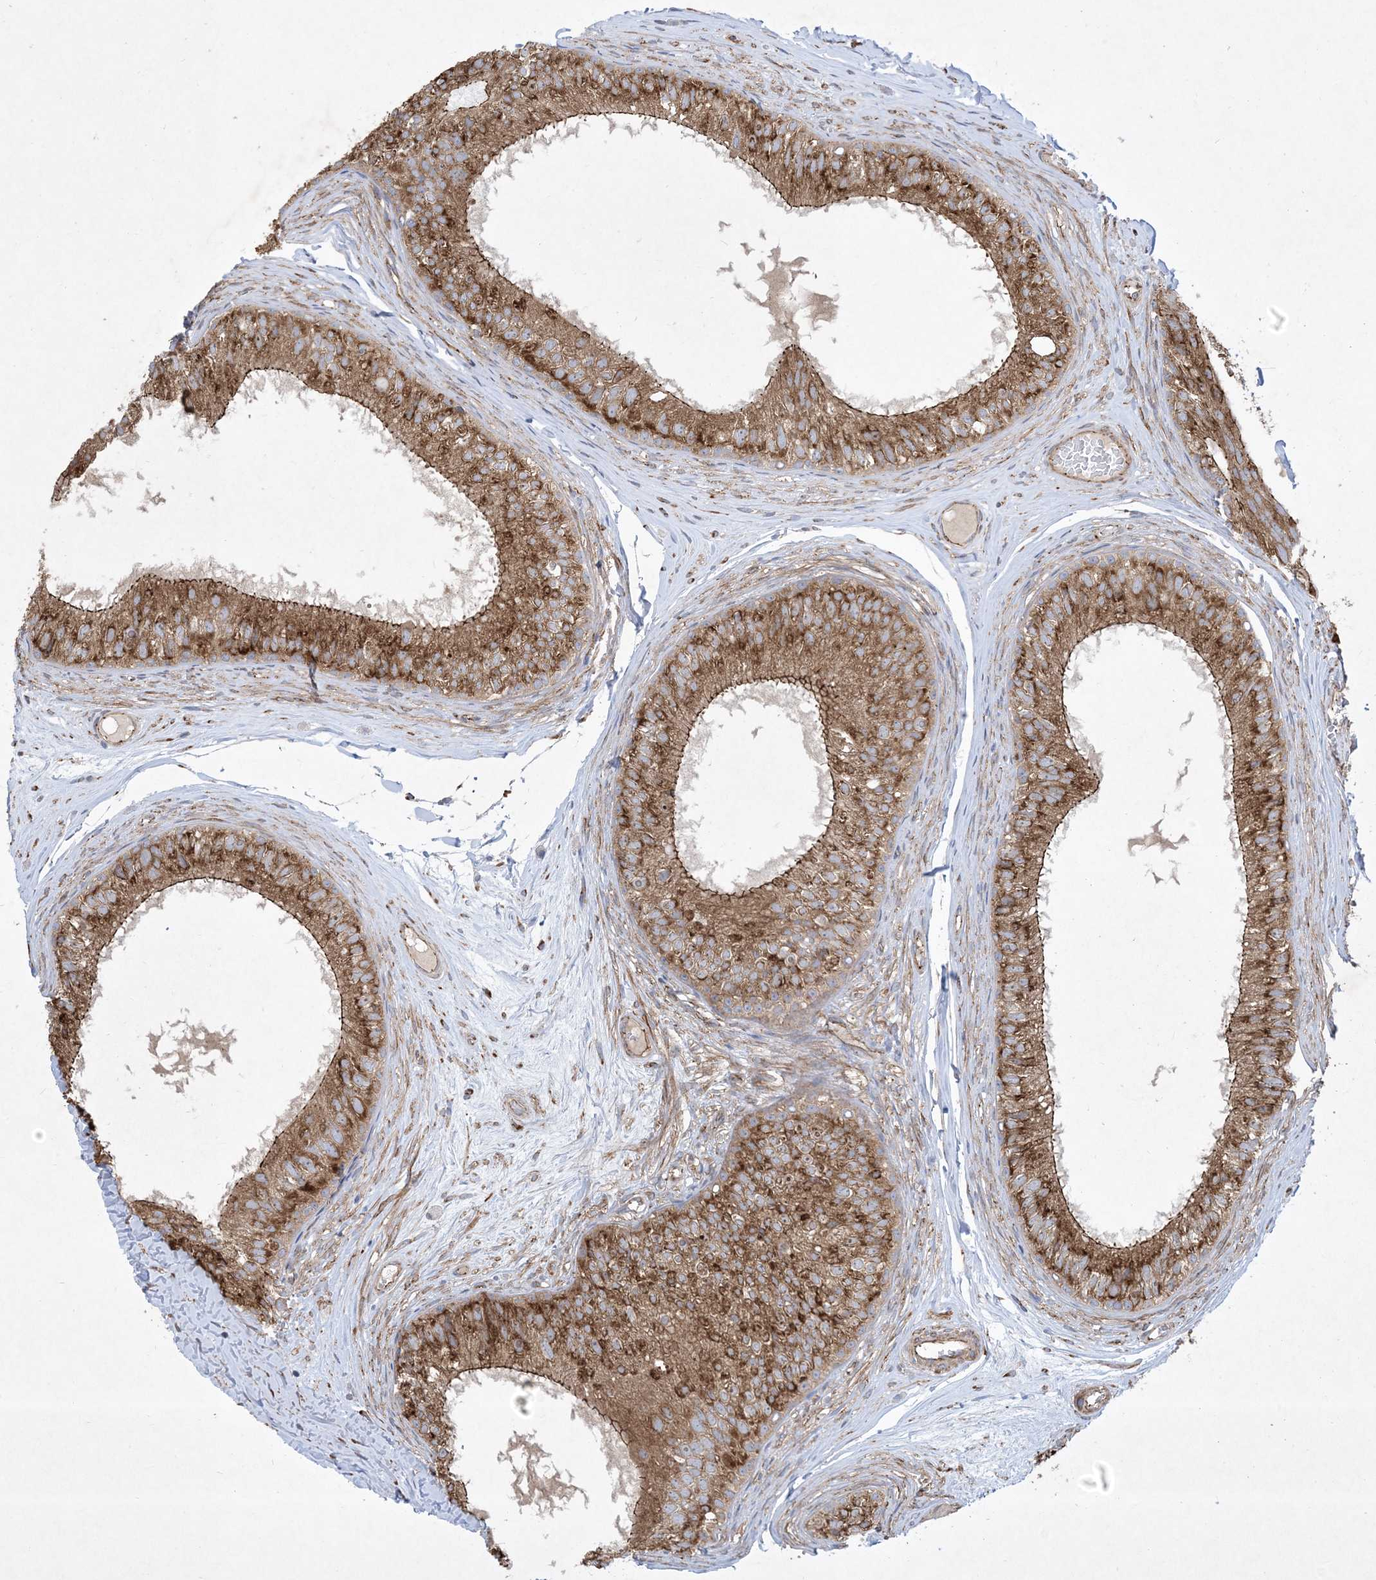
{"staining": {"intensity": "moderate", "quantity": ">75%", "location": "cytoplasmic/membranous"}, "tissue": "epididymis", "cell_type": "Glandular cells", "image_type": "normal", "snomed": [{"axis": "morphology", "description": "Normal tissue, NOS"}, {"axis": "morphology", "description": "Seminoma in situ"}, {"axis": "topography", "description": "Testis"}, {"axis": "topography", "description": "Epididymis"}], "caption": "Approximately >75% of glandular cells in normal human epididymis show moderate cytoplasmic/membranous protein staining as visualized by brown immunohistochemical staining.", "gene": "OTOP1", "patient": {"sex": "male", "age": 28}}